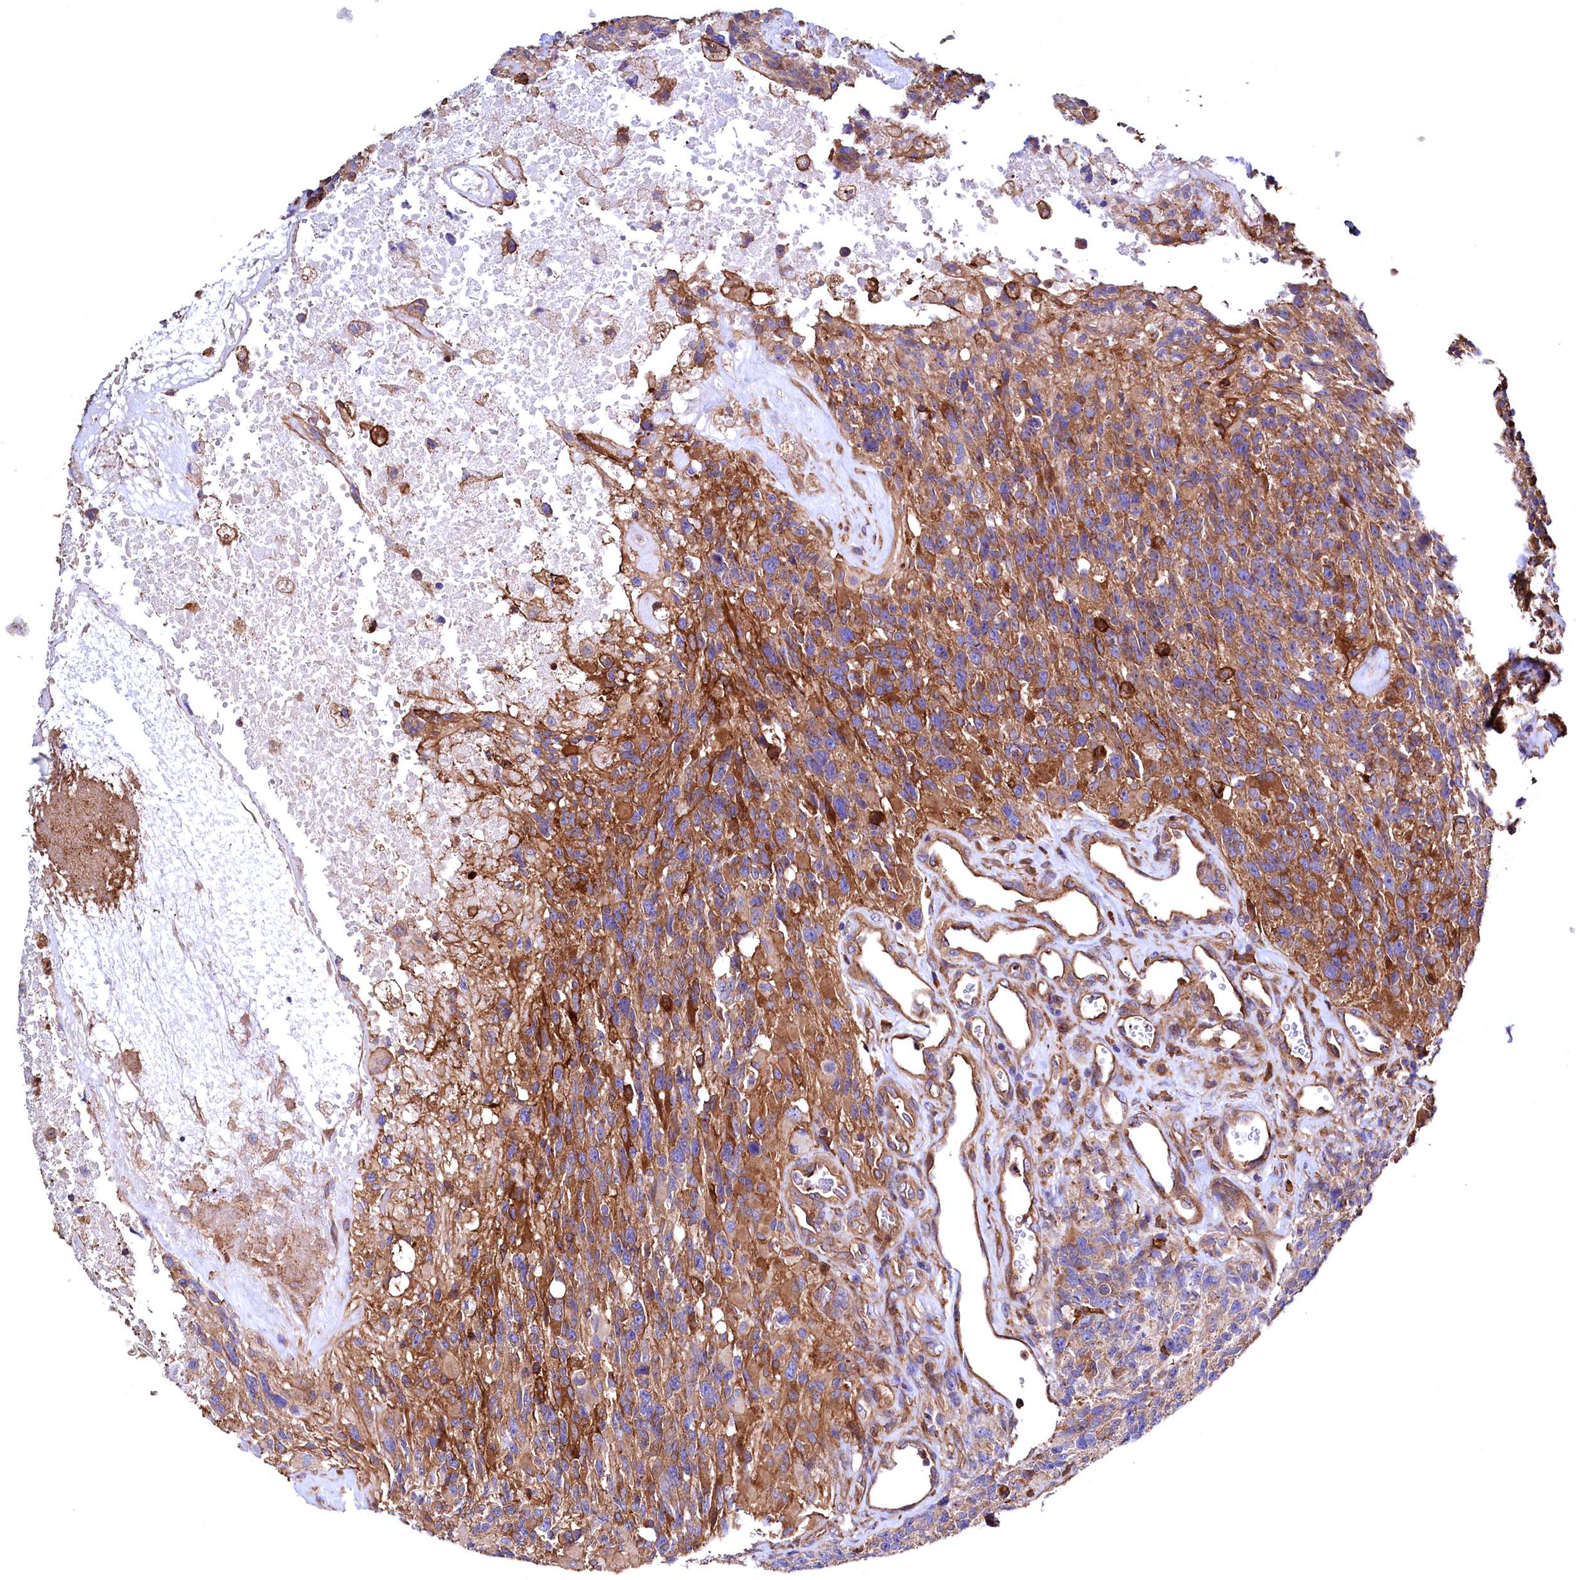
{"staining": {"intensity": "moderate", "quantity": ">75%", "location": "cytoplasmic/membranous"}, "tissue": "glioma", "cell_type": "Tumor cells", "image_type": "cancer", "snomed": [{"axis": "morphology", "description": "Glioma, malignant, High grade"}, {"axis": "topography", "description": "Brain"}], "caption": "A medium amount of moderate cytoplasmic/membranous staining is appreciated in about >75% of tumor cells in glioma tissue.", "gene": "STAMBPL1", "patient": {"sex": "male", "age": 76}}